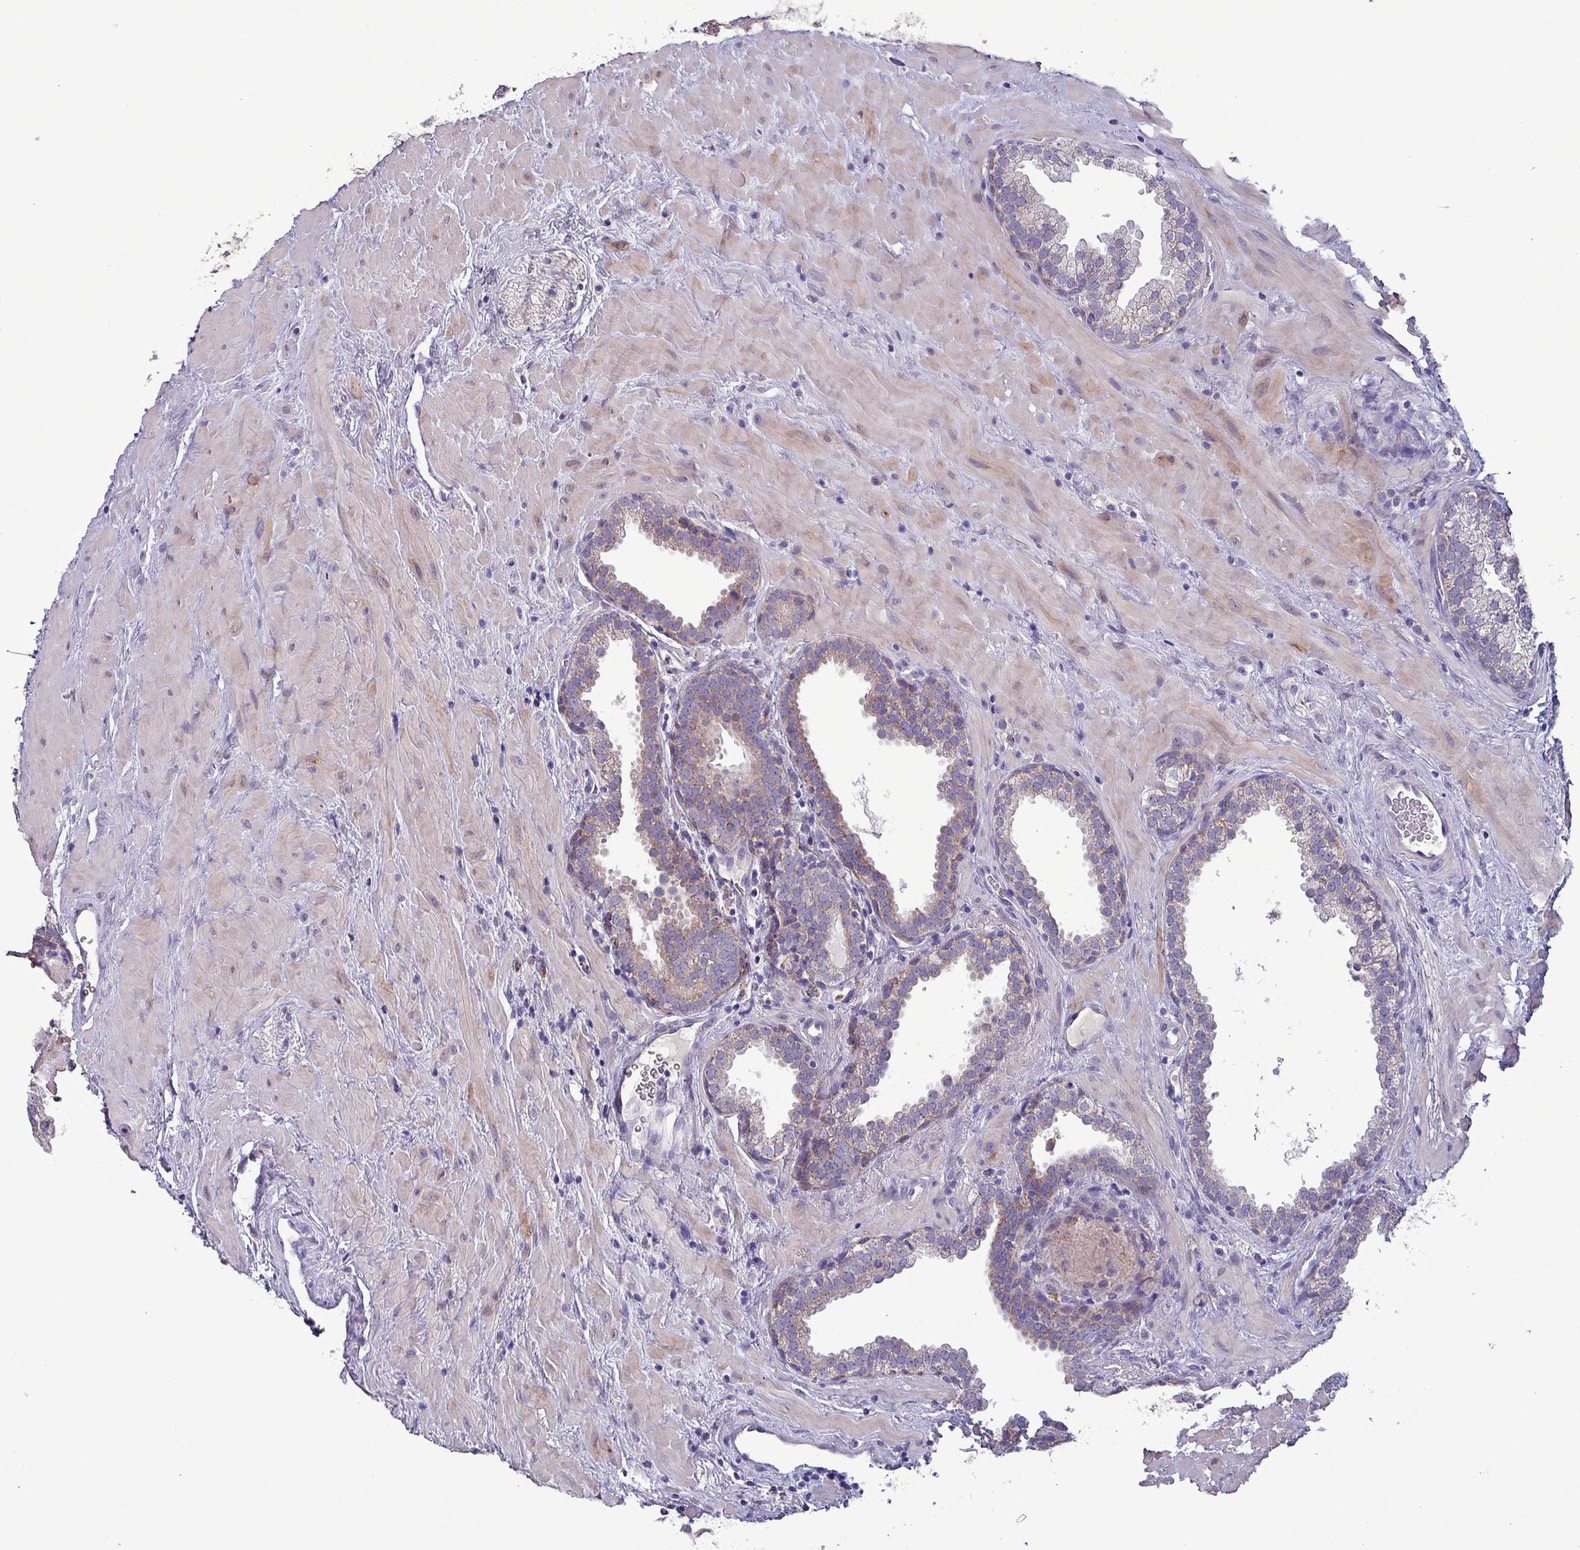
{"staining": {"intensity": "weak", "quantity": "25%-75%", "location": "cytoplasmic/membranous"}, "tissue": "prostate", "cell_type": "Glandular cells", "image_type": "normal", "snomed": [{"axis": "morphology", "description": "Normal tissue, NOS"}, {"axis": "topography", "description": "Prostate"}], "caption": "A brown stain highlights weak cytoplasmic/membranous expression of a protein in glandular cells of normal prostate.", "gene": "HSD3B7", "patient": {"sex": "male", "age": 51}}